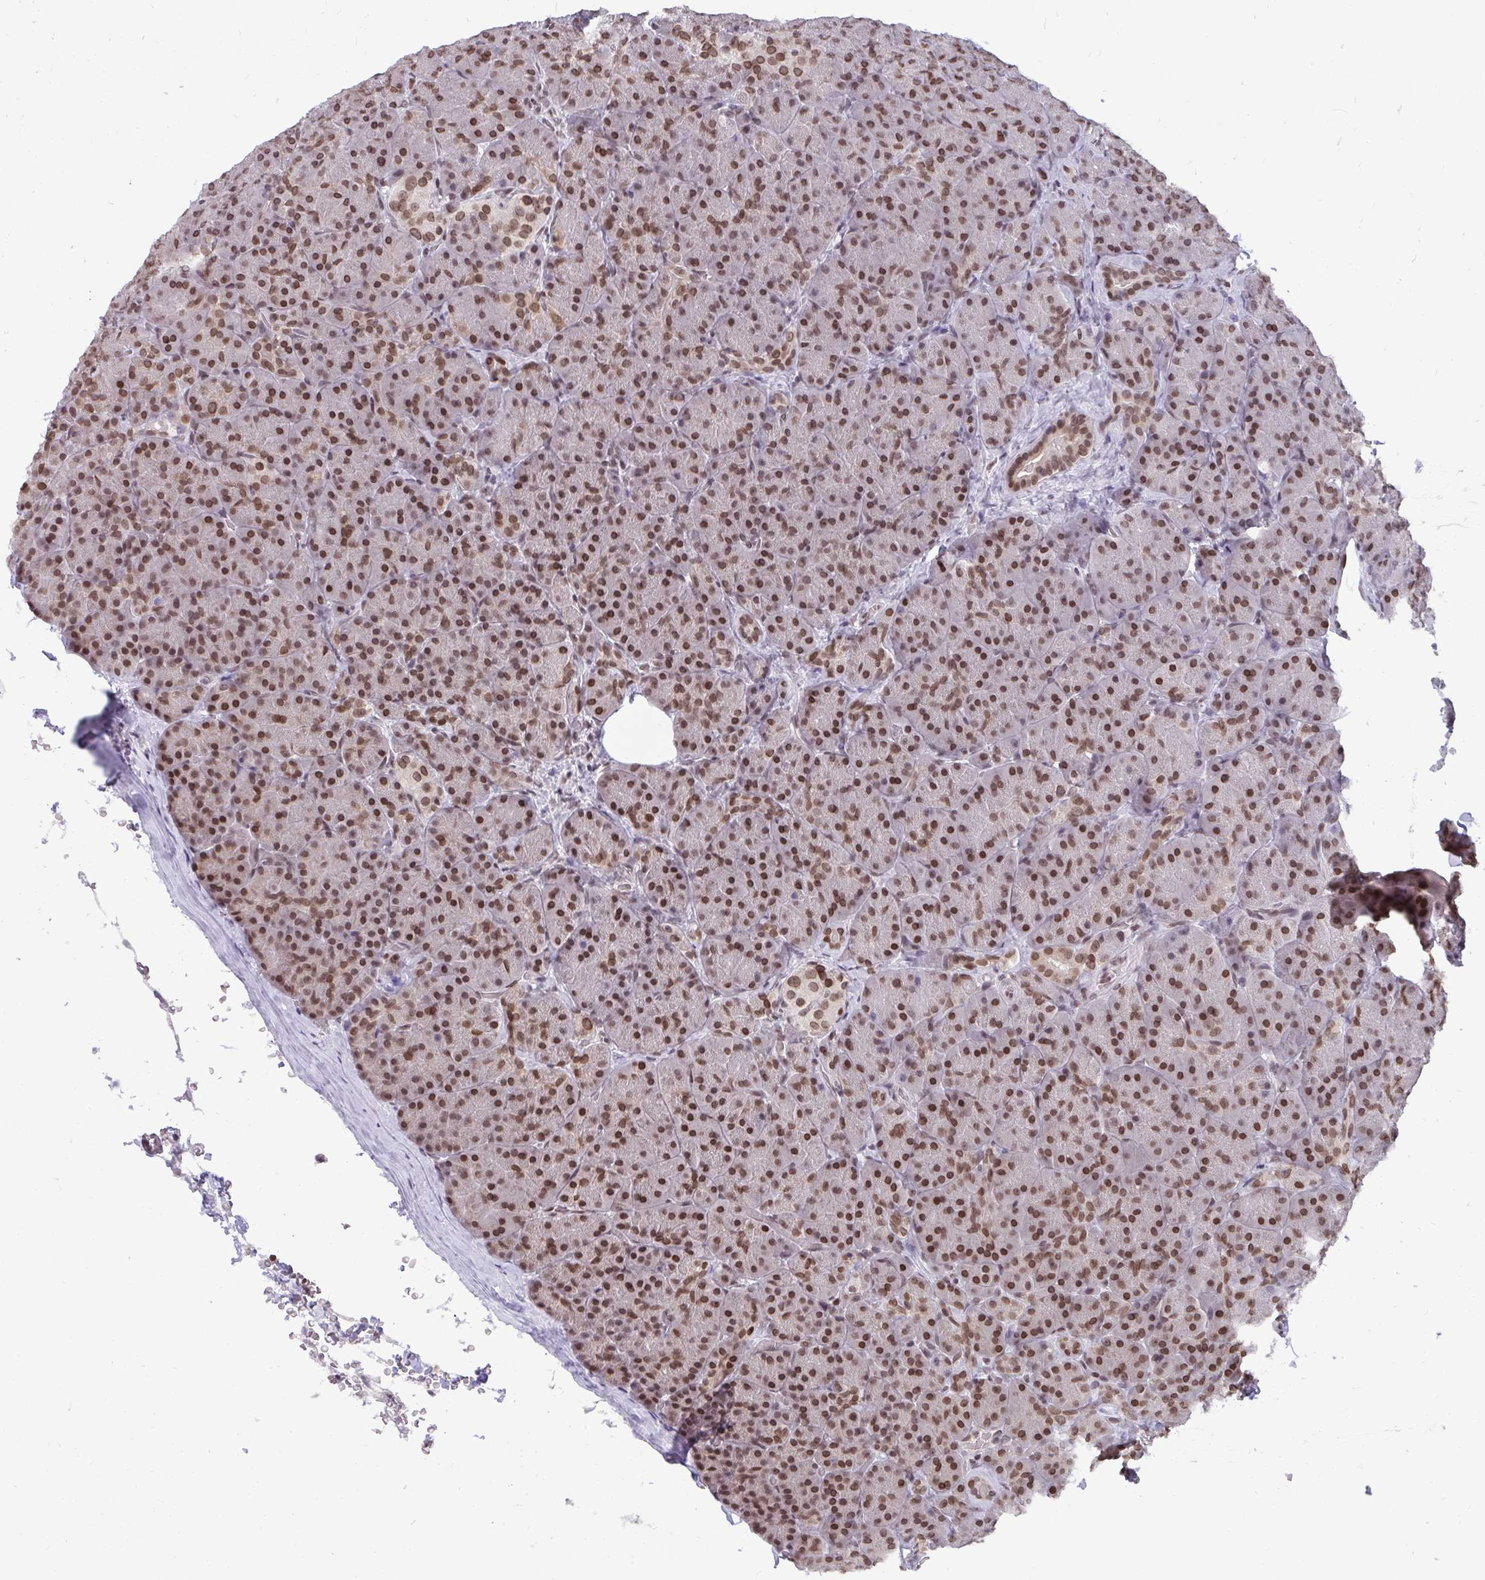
{"staining": {"intensity": "moderate", "quantity": "25%-75%", "location": "nuclear"}, "tissue": "pancreas", "cell_type": "Exocrine glandular cells", "image_type": "normal", "snomed": [{"axis": "morphology", "description": "Normal tissue, NOS"}, {"axis": "topography", "description": "Pancreas"}], "caption": "Moderate nuclear staining for a protein is appreciated in approximately 25%-75% of exocrine glandular cells of unremarkable pancreas using immunohistochemistry.", "gene": "JPT1", "patient": {"sex": "male", "age": 57}}